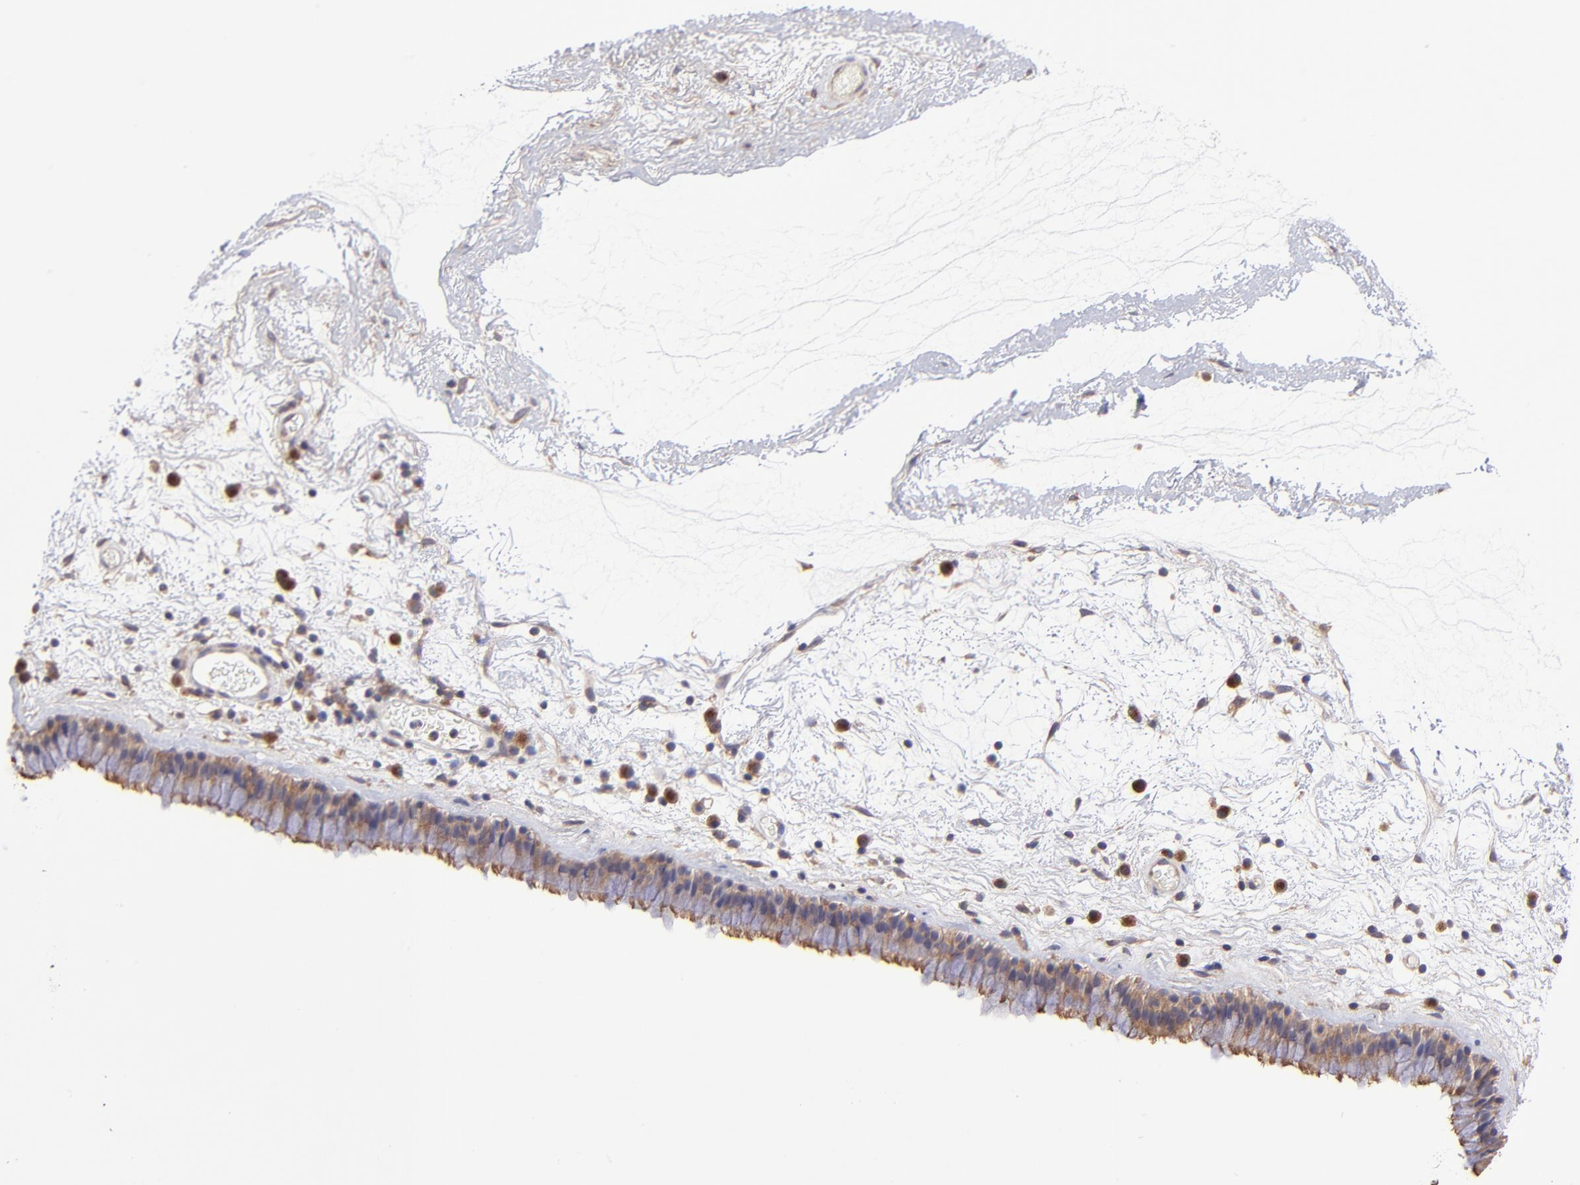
{"staining": {"intensity": "moderate", "quantity": ">75%", "location": "cytoplasmic/membranous"}, "tissue": "nasopharynx", "cell_type": "Respiratory epithelial cells", "image_type": "normal", "snomed": [{"axis": "morphology", "description": "Normal tissue, NOS"}, {"axis": "morphology", "description": "Inflammation, NOS"}, {"axis": "topography", "description": "Nasopharynx"}], "caption": "Nasopharynx stained with immunohistochemistry (IHC) displays moderate cytoplasmic/membranous positivity in approximately >75% of respiratory epithelial cells.", "gene": "NSF", "patient": {"sex": "male", "age": 48}}